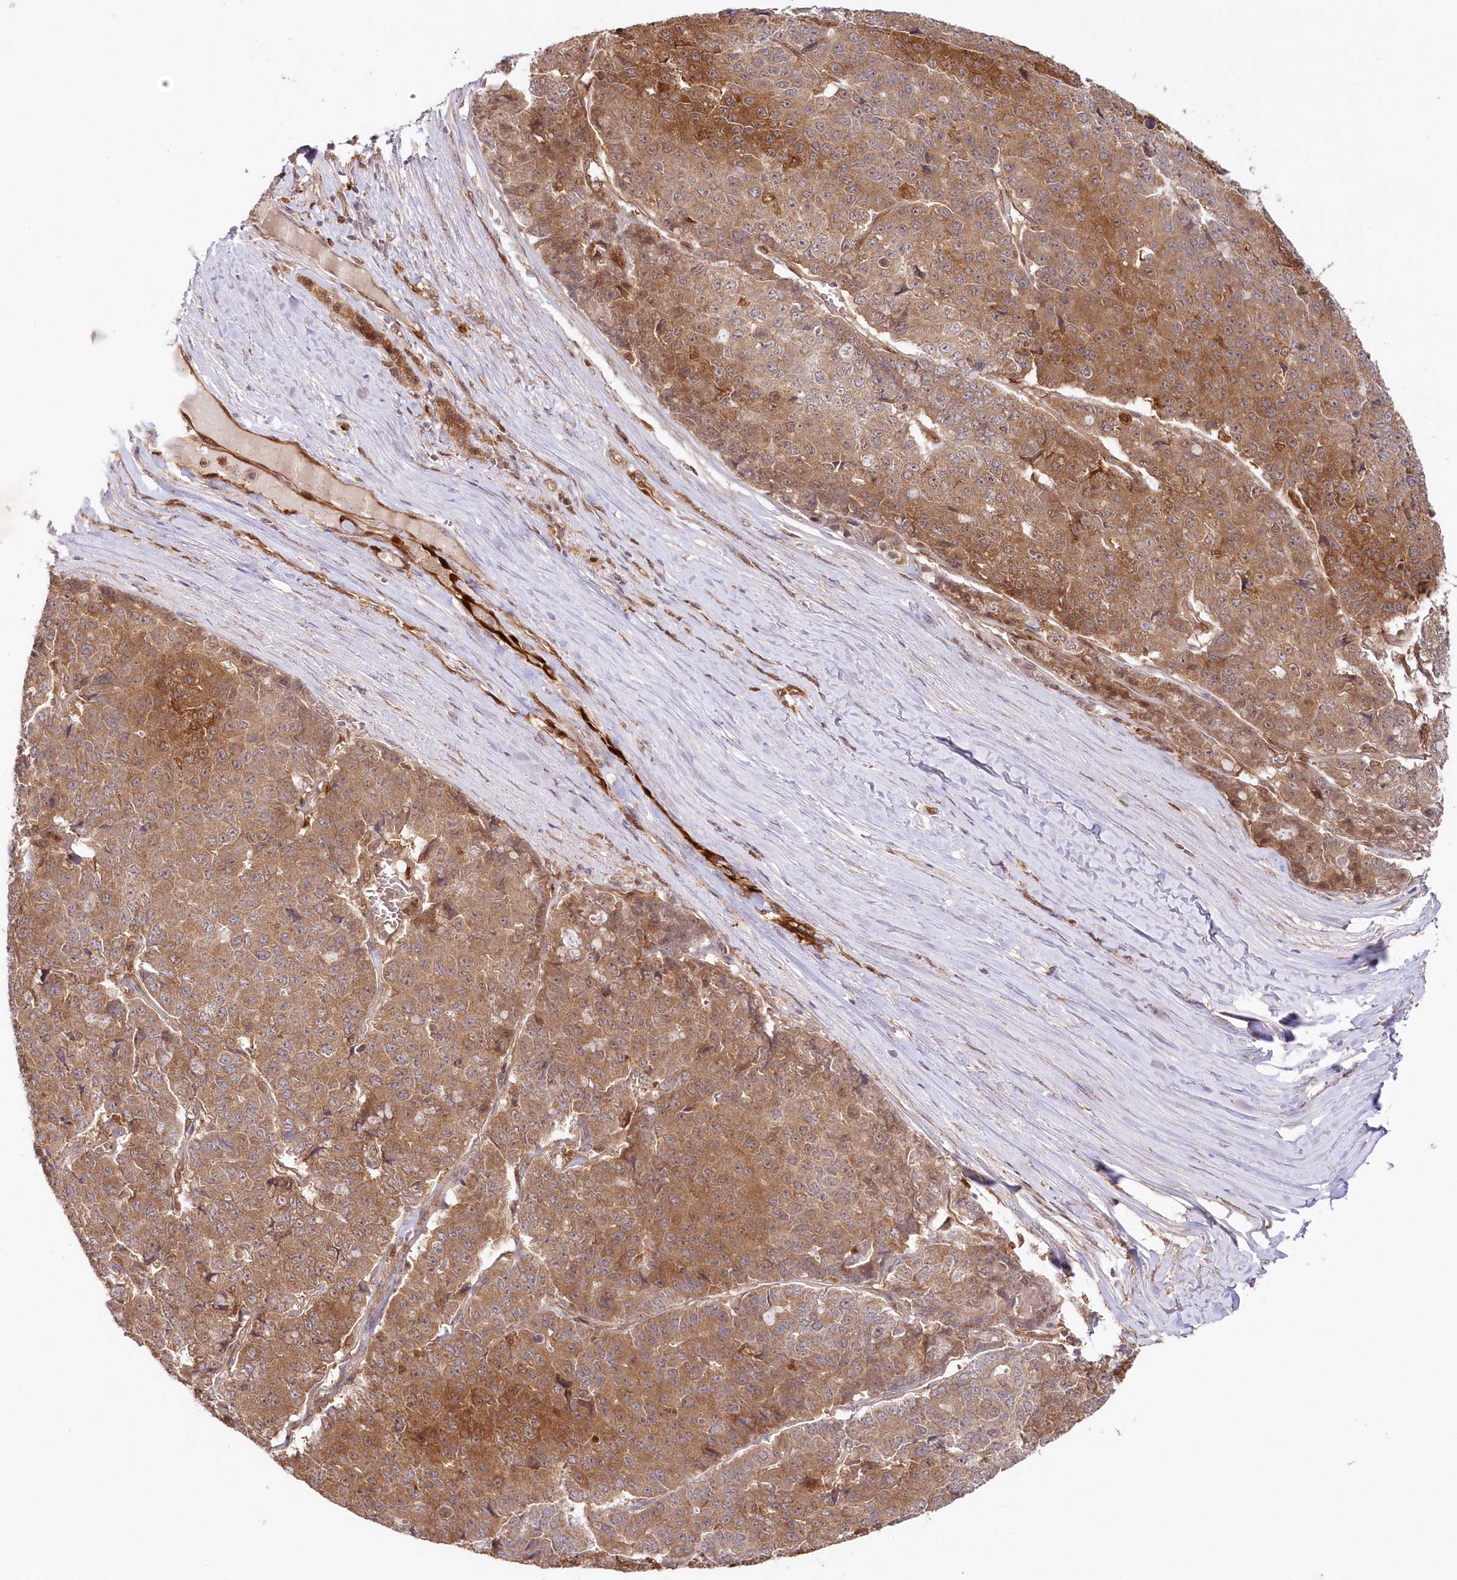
{"staining": {"intensity": "moderate", "quantity": "25%-75%", "location": "cytoplasmic/membranous"}, "tissue": "pancreatic cancer", "cell_type": "Tumor cells", "image_type": "cancer", "snomed": [{"axis": "morphology", "description": "Adenocarcinoma, NOS"}, {"axis": "topography", "description": "Pancreas"}], "caption": "Protein positivity by immunohistochemistry exhibits moderate cytoplasmic/membranous positivity in about 25%-75% of tumor cells in pancreatic cancer.", "gene": "GBE1", "patient": {"sex": "male", "age": 50}}